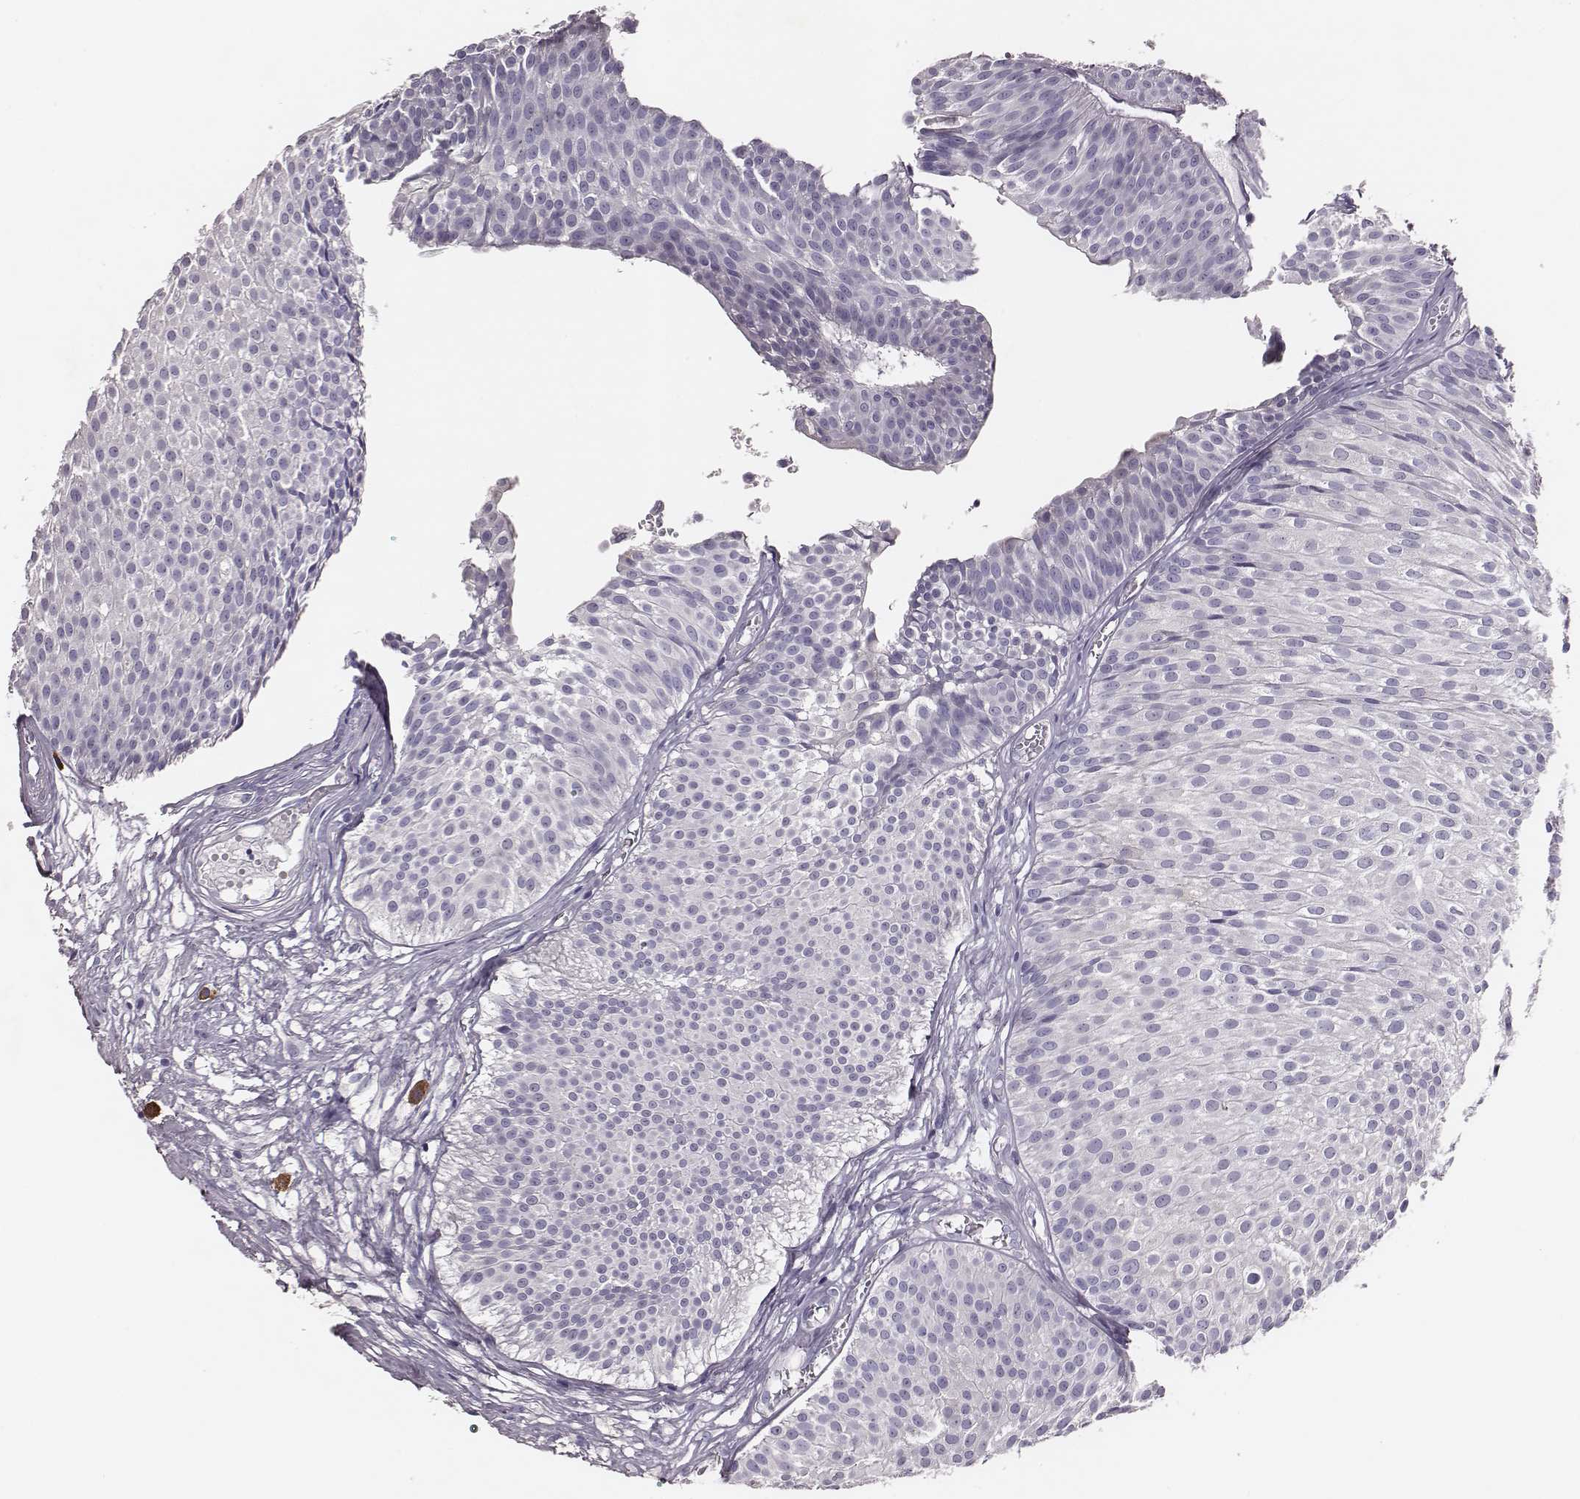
{"staining": {"intensity": "negative", "quantity": "none", "location": "none"}, "tissue": "urothelial cancer", "cell_type": "Tumor cells", "image_type": "cancer", "snomed": [{"axis": "morphology", "description": "Urothelial carcinoma, Low grade"}, {"axis": "topography", "description": "Urinary bladder"}], "caption": "Human urothelial cancer stained for a protein using immunohistochemistry (IHC) demonstrates no expression in tumor cells.", "gene": "P2RY10", "patient": {"sex": "male", "age": 63}}